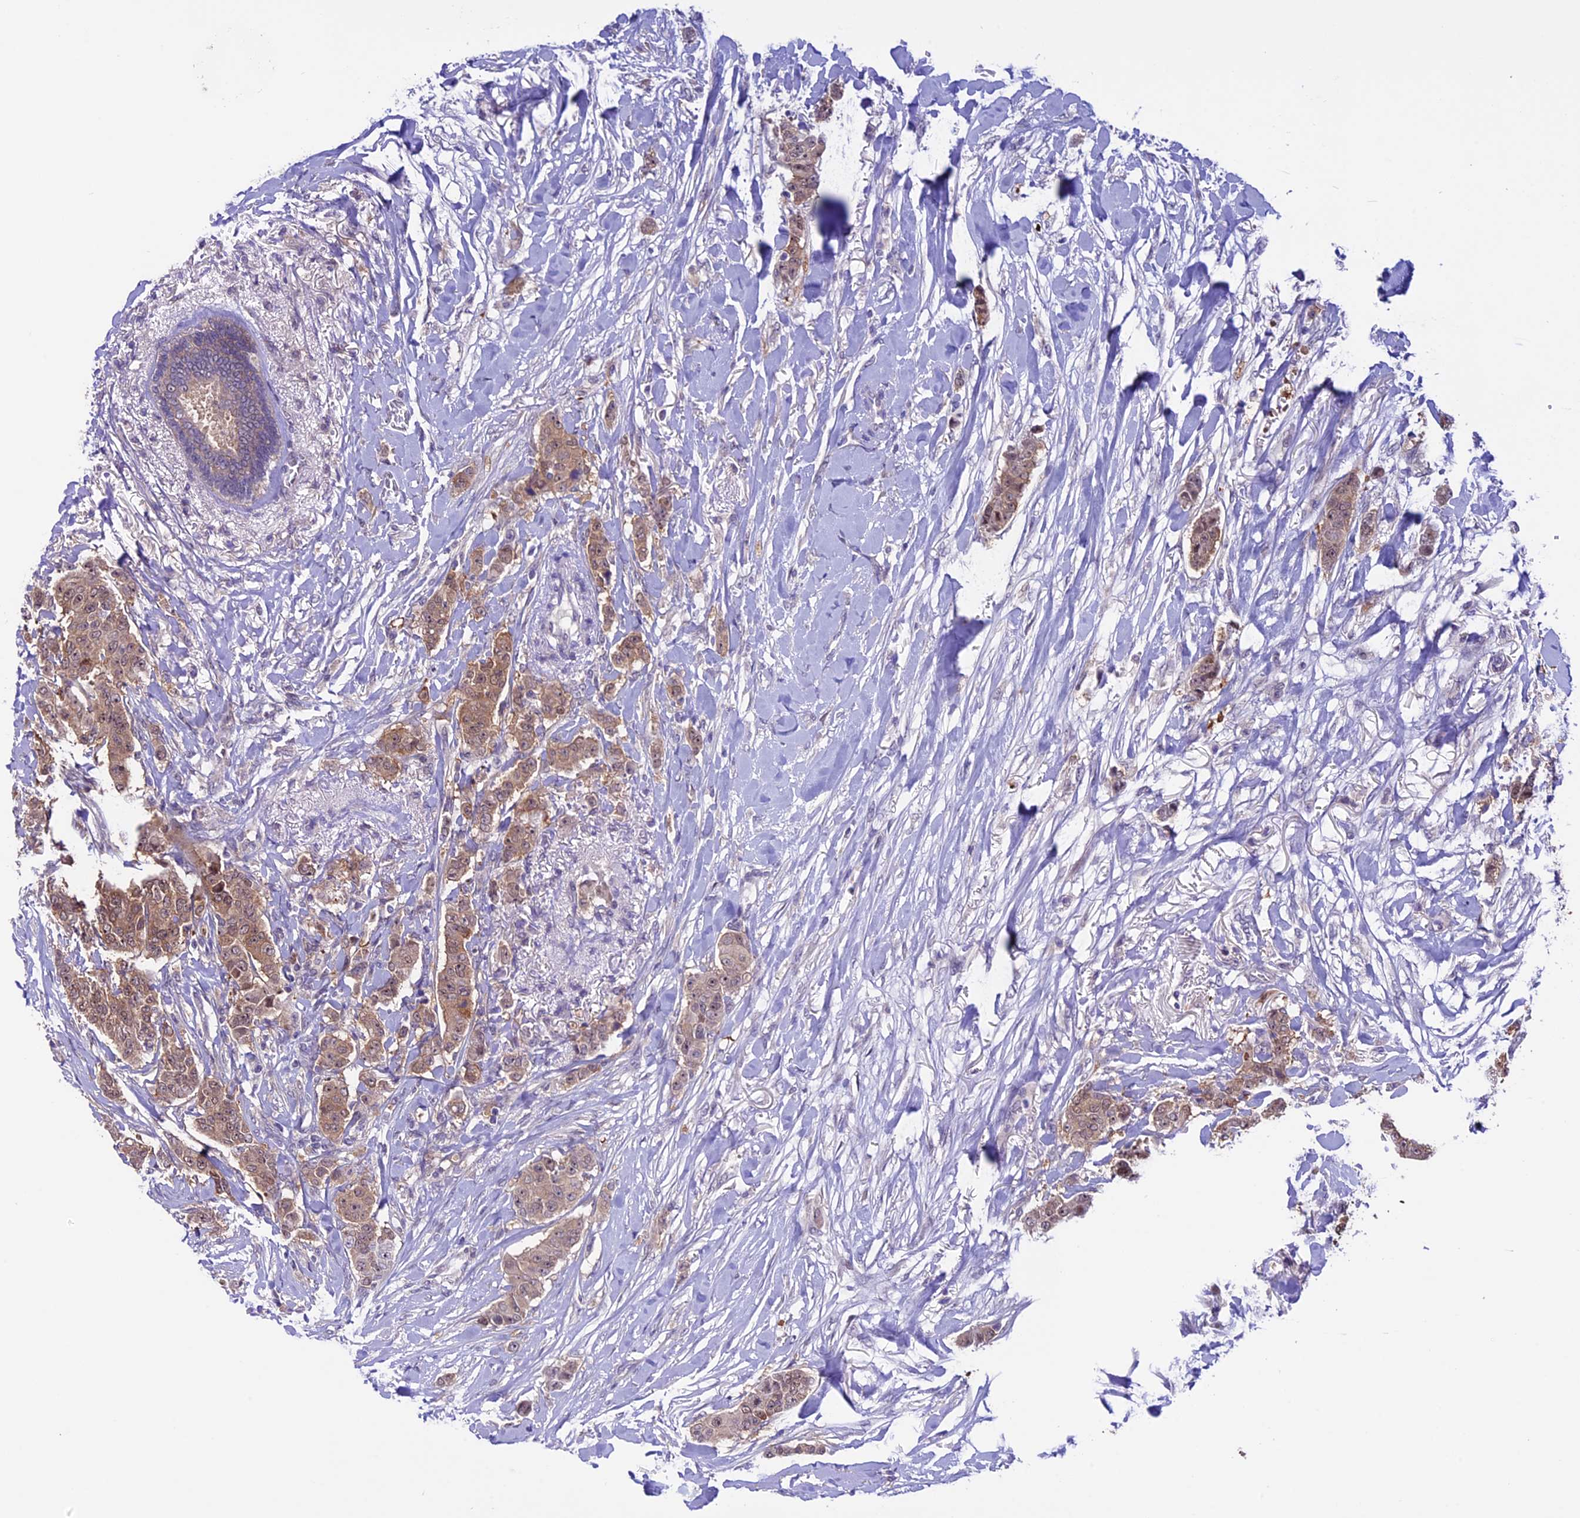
{"staining": {"intensity": "moderate", "quantity": ">75%", "location": "cytoplasmic/membranous,nuclear"}, "tissue": "breast cancer", "cell_type": "Tumor cells", "image_type": "cancer", "snomed": [{"axis": "morphology", "description": "Duct carcinoma"}, {"axis": "topography", "description": "Breast"}], "caption": "This image reveals IHC staining of human breast cancer (invasive ductal carcinoma), with medium moderate cytoplasmic/membranous and nuclear staining in about >75% of tumor cells.", "gene": "XKR7", "patient": {"sex": "female", "age": 40}}